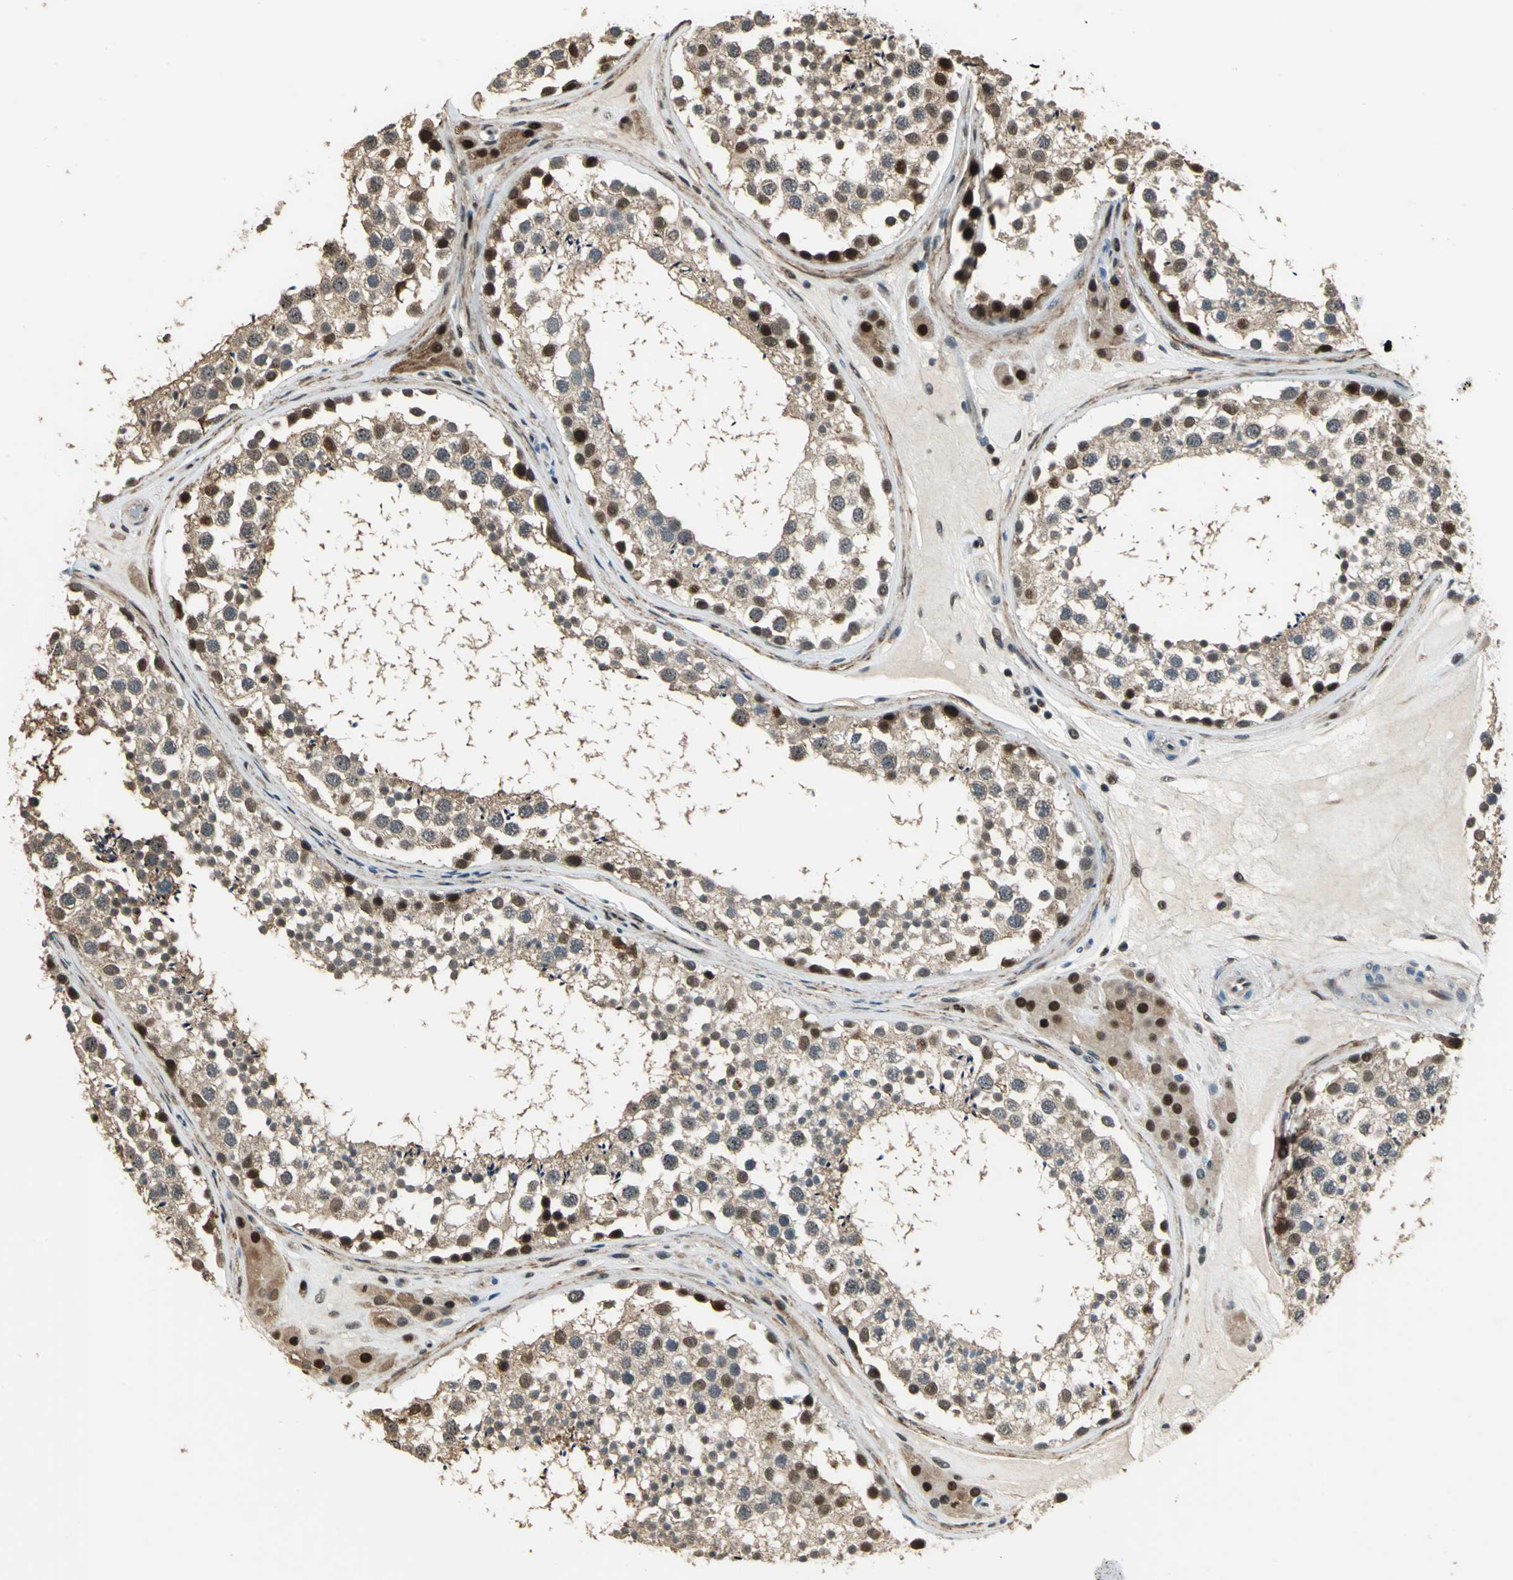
{"staining": {"intensity": "moderate", "quantity": ">75%", "location": "cytoplasmic/membranous,nuclear"}, "tissue": "testis", "cell_type": "Cells in seminiferous ducts", "image_type": "normal", "snomed": [{"axis": "morphology", "description": "Normal tissue, NOS"}, {"axis": "topography", "description": "Testis"}], "caption": "Protein staining displays moderate cytoplasmic/membranous,nuclear staining in about >75% of cells in seminiferous ducts in unremarkable testis. The staining was performed using DAB, with brown indicating positive protein expression. Nuclei are stained blue with hematoxylin.", "gene": "MIS18BP1", "patient": {"sex": "male", "age": 46}}